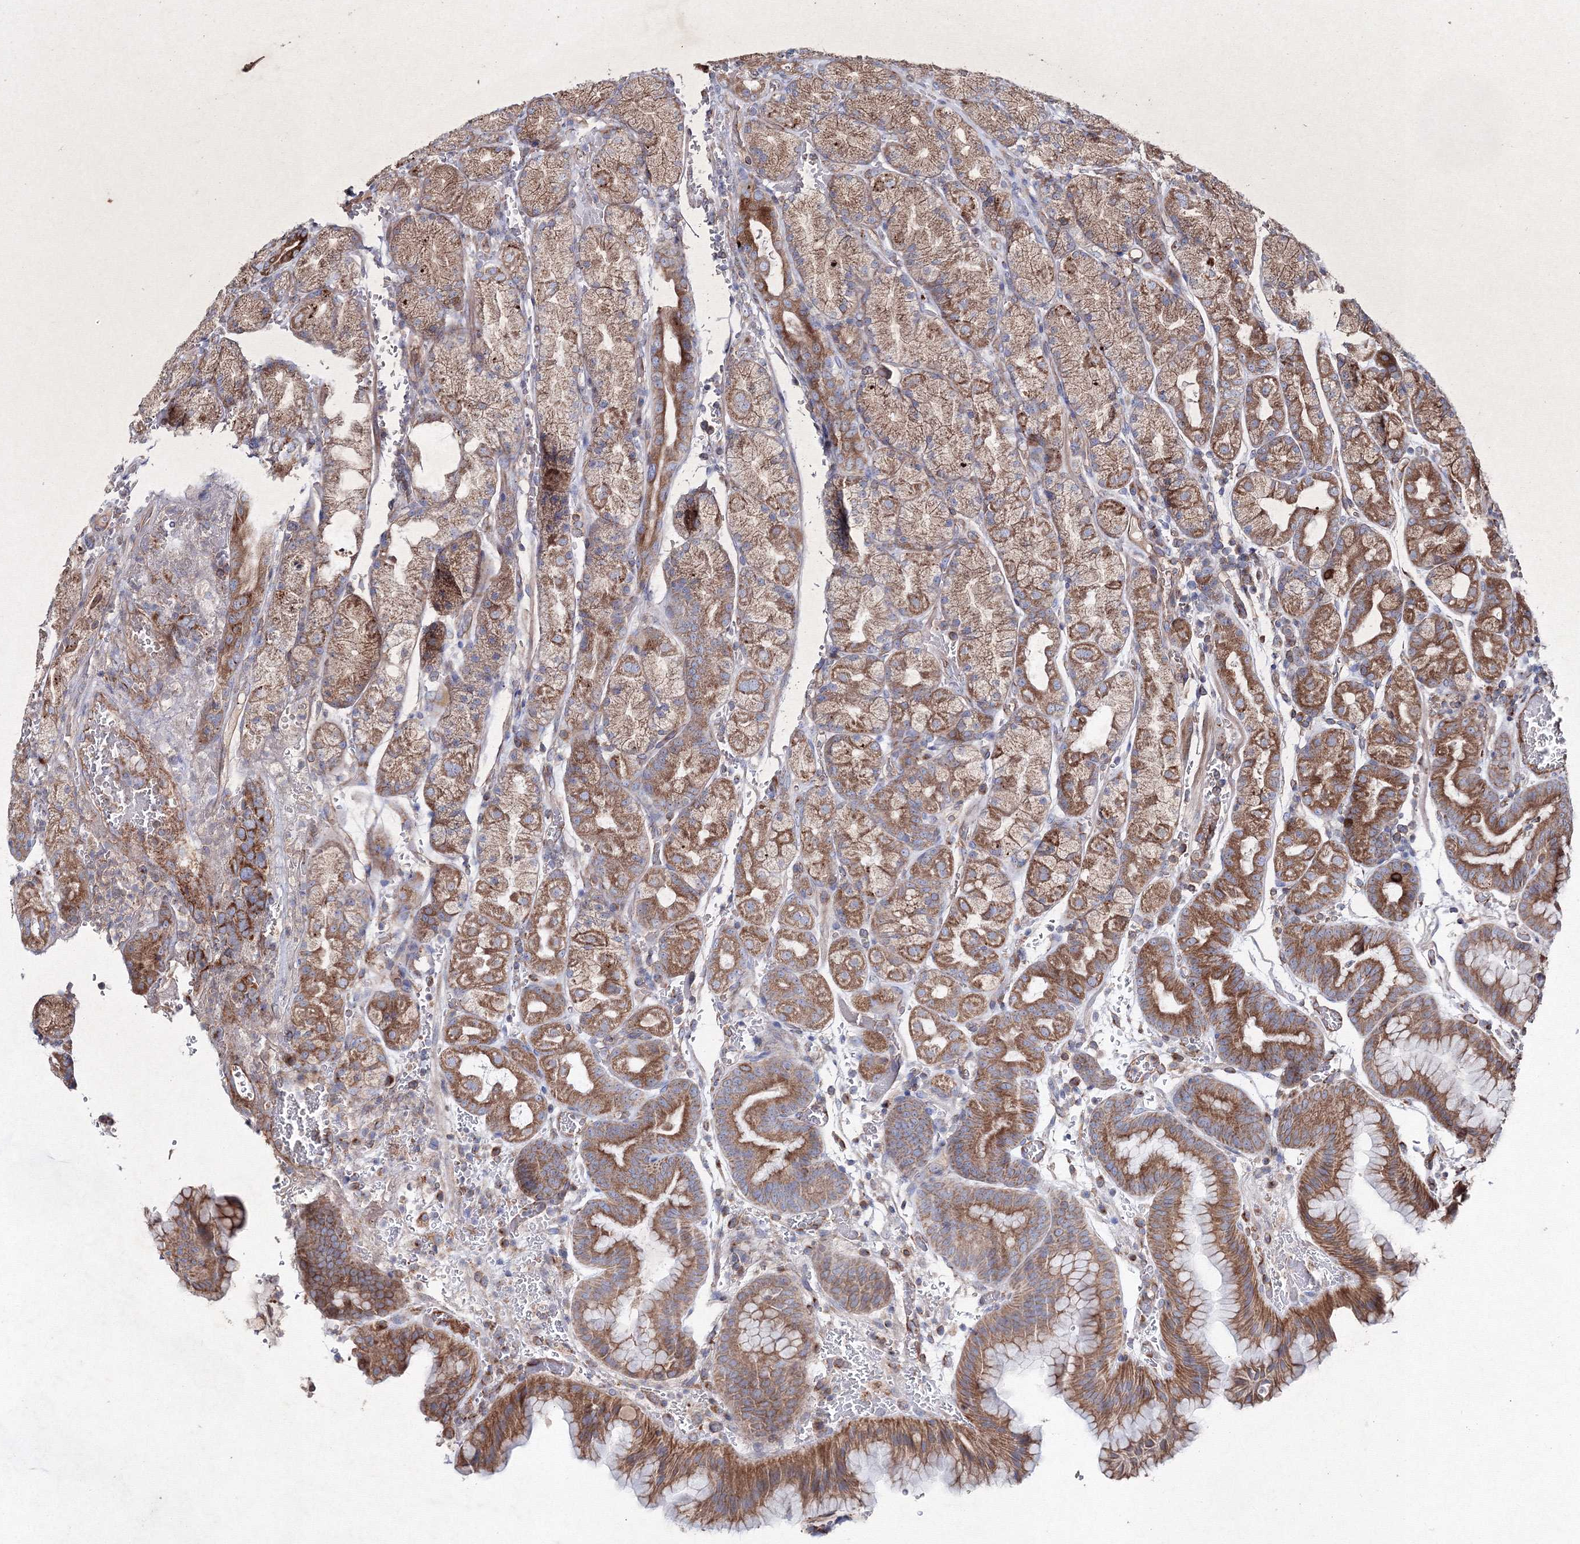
{"staining": {"intensity": "moderate", "quantity": ">75%", "location": "cytoplasmic/membranous"}, "tissue": "stomach", "cell_type": "Glandular cells", "image_type": "normal", "snomed": [{"axis": "morphology", "description": "Normal tissue, NOS"}, {"axis": "morphology", "description": "Carcinoid, malignant, NOS"}, {"axis": "topography", "description": "Stomach, upper"}], "caption": "Immunohistochemistry staining of unremarkable stomach, which displays medium levels of moderate cytoplasmic/membranous expression in approximately >75% of glandular cells indicating moderate cytoplasmic/membranous protein expression. The staining was performed using DAB (brown) for protein detection and nuclei were counterstained in hematoxylin (blue).", "gene": "GFM1", "patient": {"sex": "male", "age": 39}}